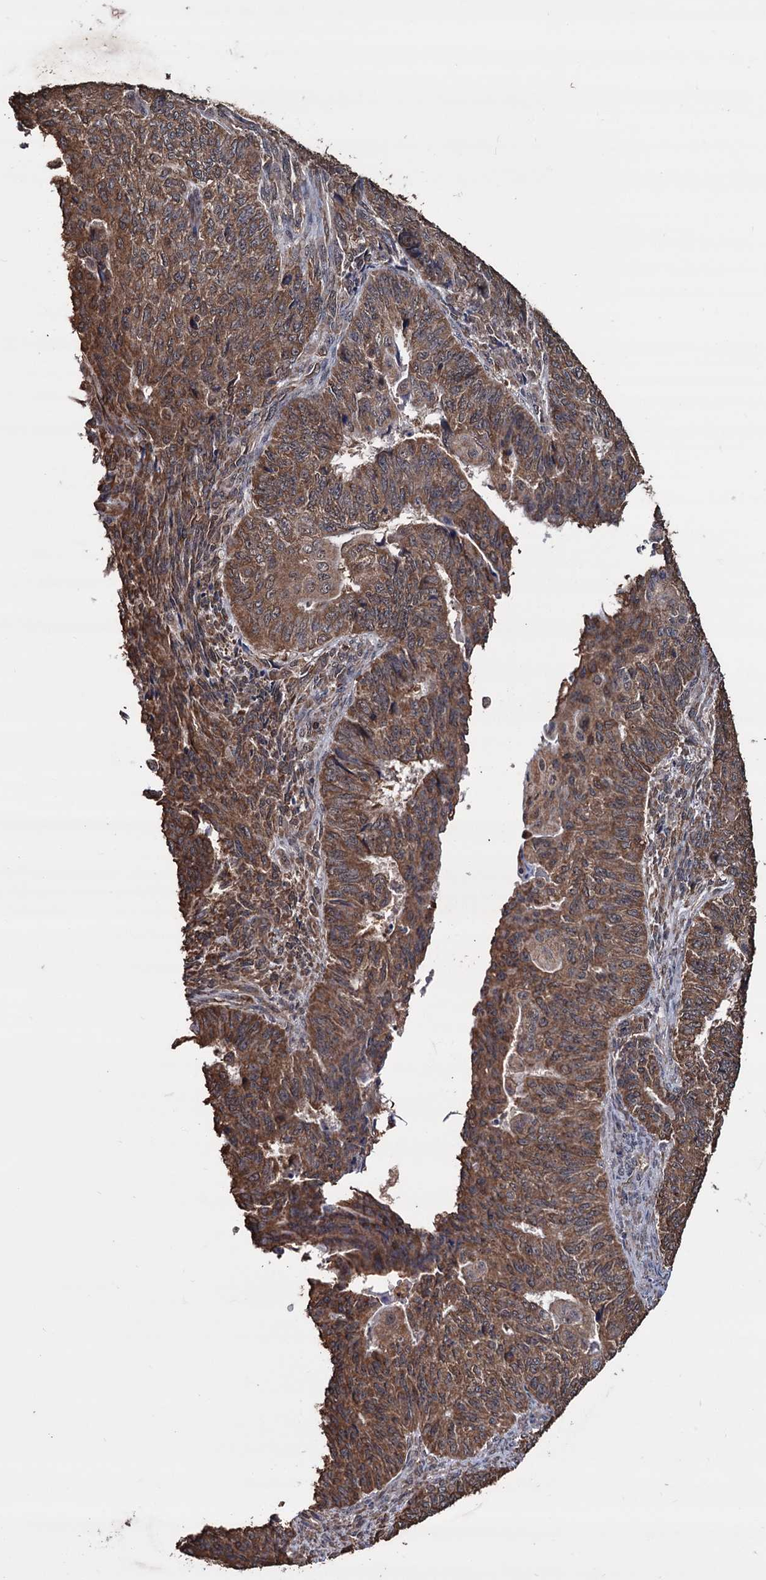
{"staining": {"intensity": "moderate", "quantity": ">75%", "location": "cytoplasmic/membranous"}, "tissue": "endometrial cancer", "cell_type": "Tumor cells", "image_type": "cancer", "snomed": [{"axis": "morphology", "description": "Adenocarcinoma, NOS"}, {"axis": "topography", "description": "Endometrium"}], "caption": "Moderate cytoplasmic/membranous protein positivity is appreciated in approximately >75% of tumor cells in endometrial cancer (adenocarcinoma). Ihc stains the protein of interest in brown and the nuclei are stained blue.", "gene": "TBC1D12", "patient": {"sex": "female", "age": 32}}